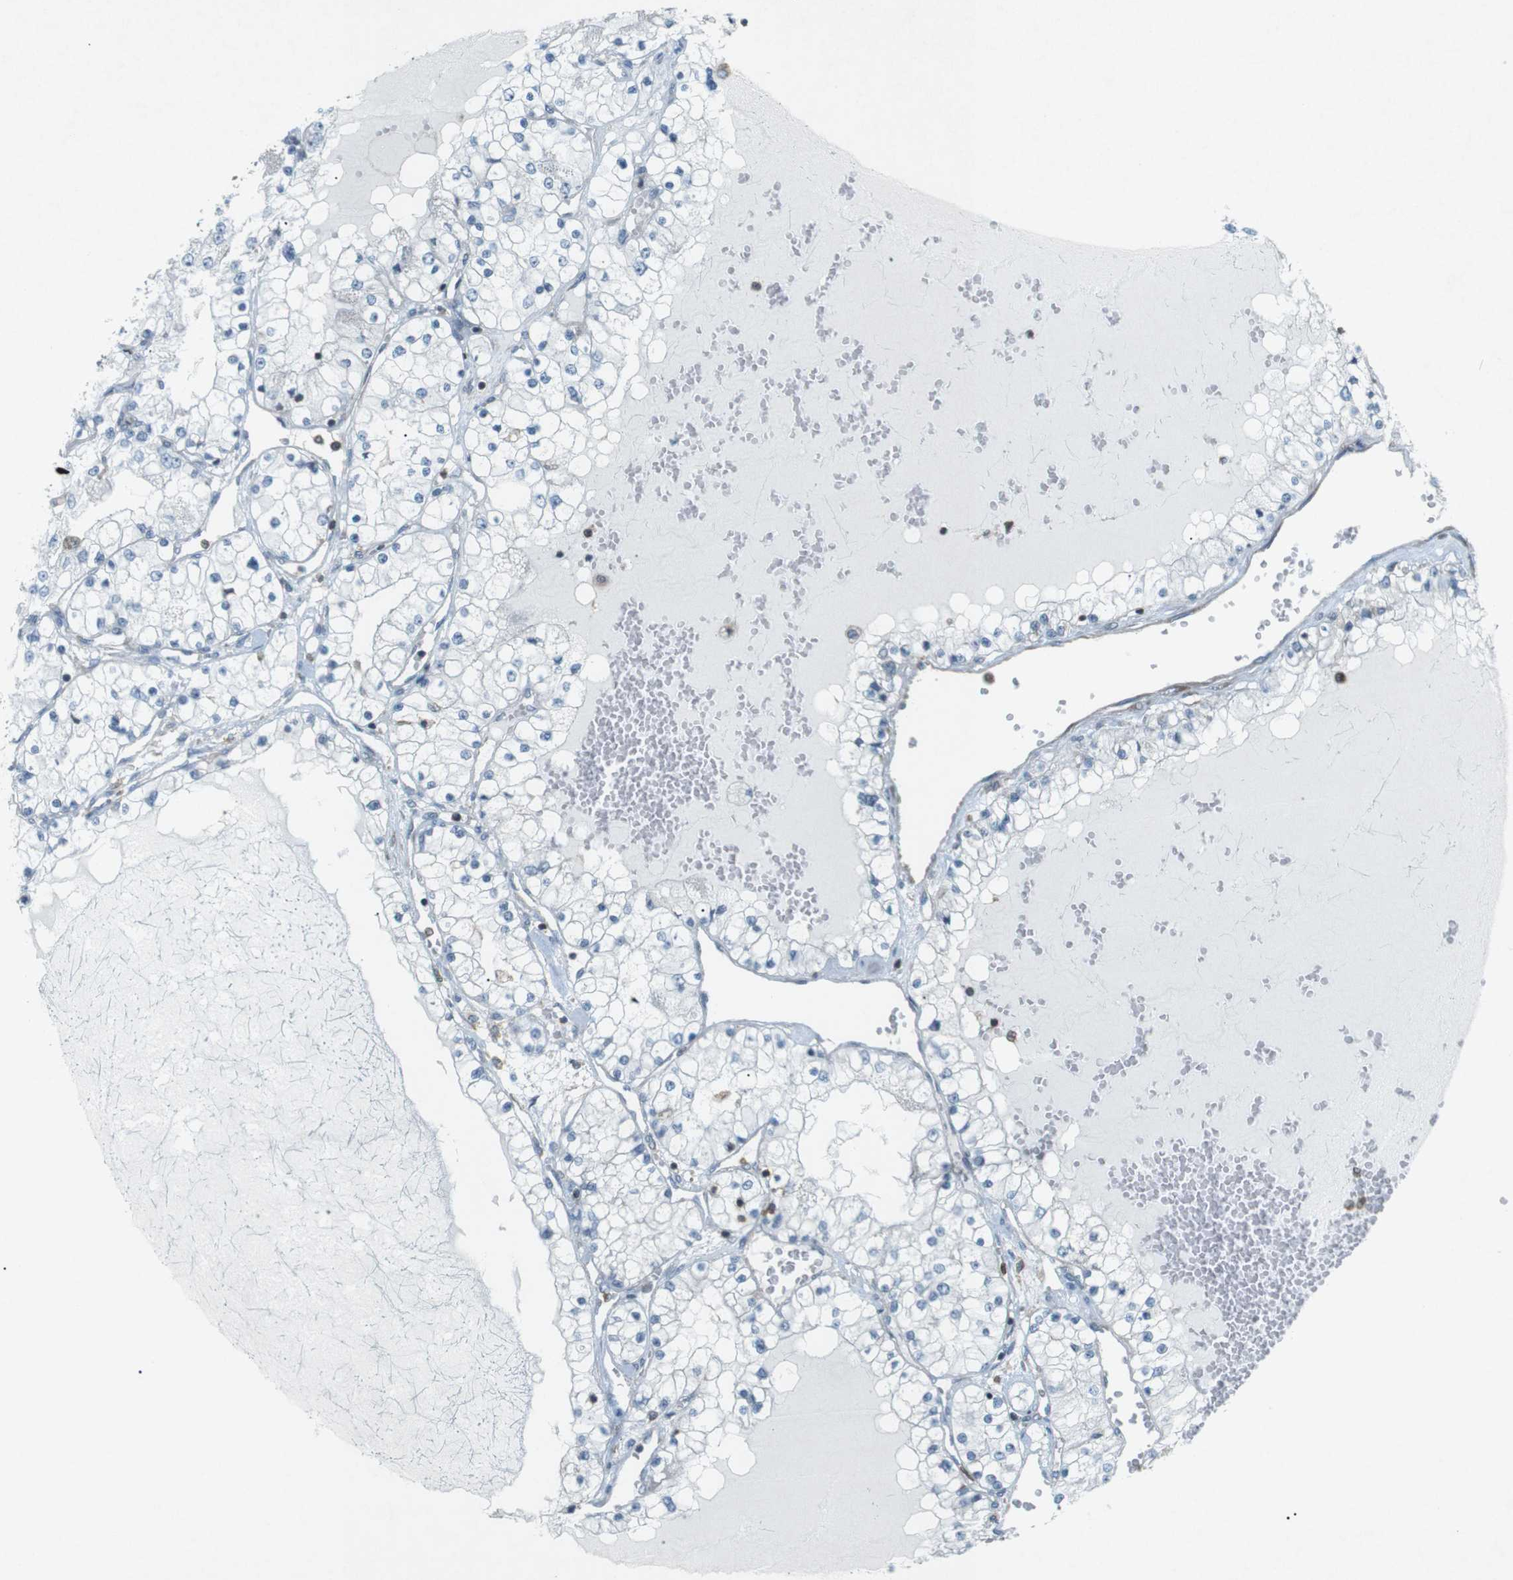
{"staining": {"intensity": "negative", "quantity": "none", "location": "none"}, "tissue": "renal cancer", "cell_type": "Tumor cells", "image_type": "cancer", "snomed": [{"axis": "morphology", "description": "Adenocarcinoma, NOS"}, {"axis": "topography", "description": "Kidney"}], "caption": "Tumor cells show no significant positivity in adenocarcinoma (renal).", "gene": "FLII", "patient": {"sex": "male", "age": 68}}